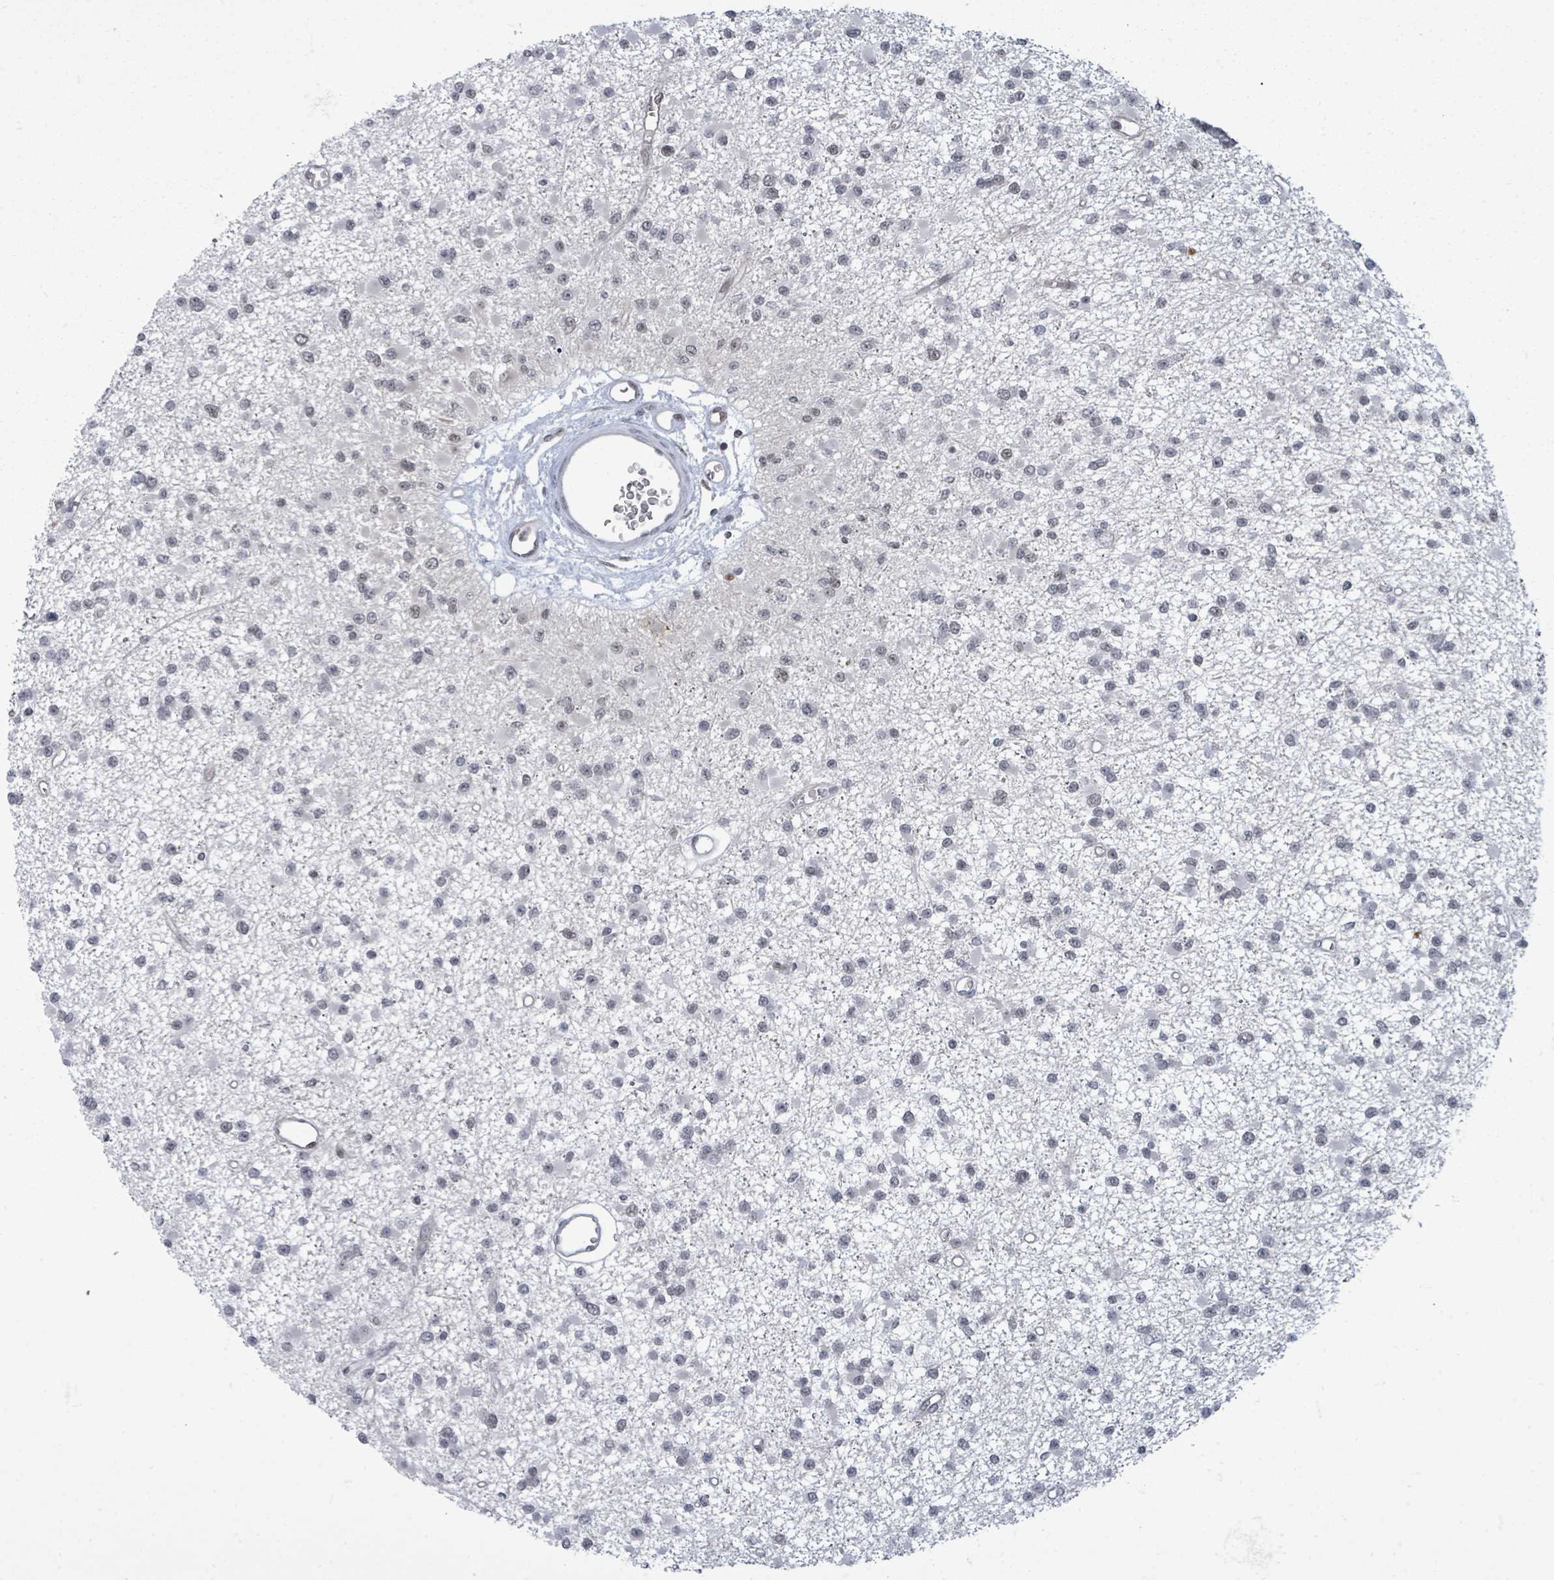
{"staining": {"intensity": "negative", "quantity": "none", "location": "none"}, "tissue": "glioma", "cell_type": "Tumor cells", "image_type": "cancer", "snomed": [{"axis": "morphology", "description": "Glioma, malignant, Low grade"}, {"axis": "topography", "description": "Brain"}], "caption": "Human glioma stained for a protein using immunohistochemistry (IHC) exhibits no staining in tumor cells.", "gene": "ERCC5", "patient": {"sex": "female", "age": 22}}